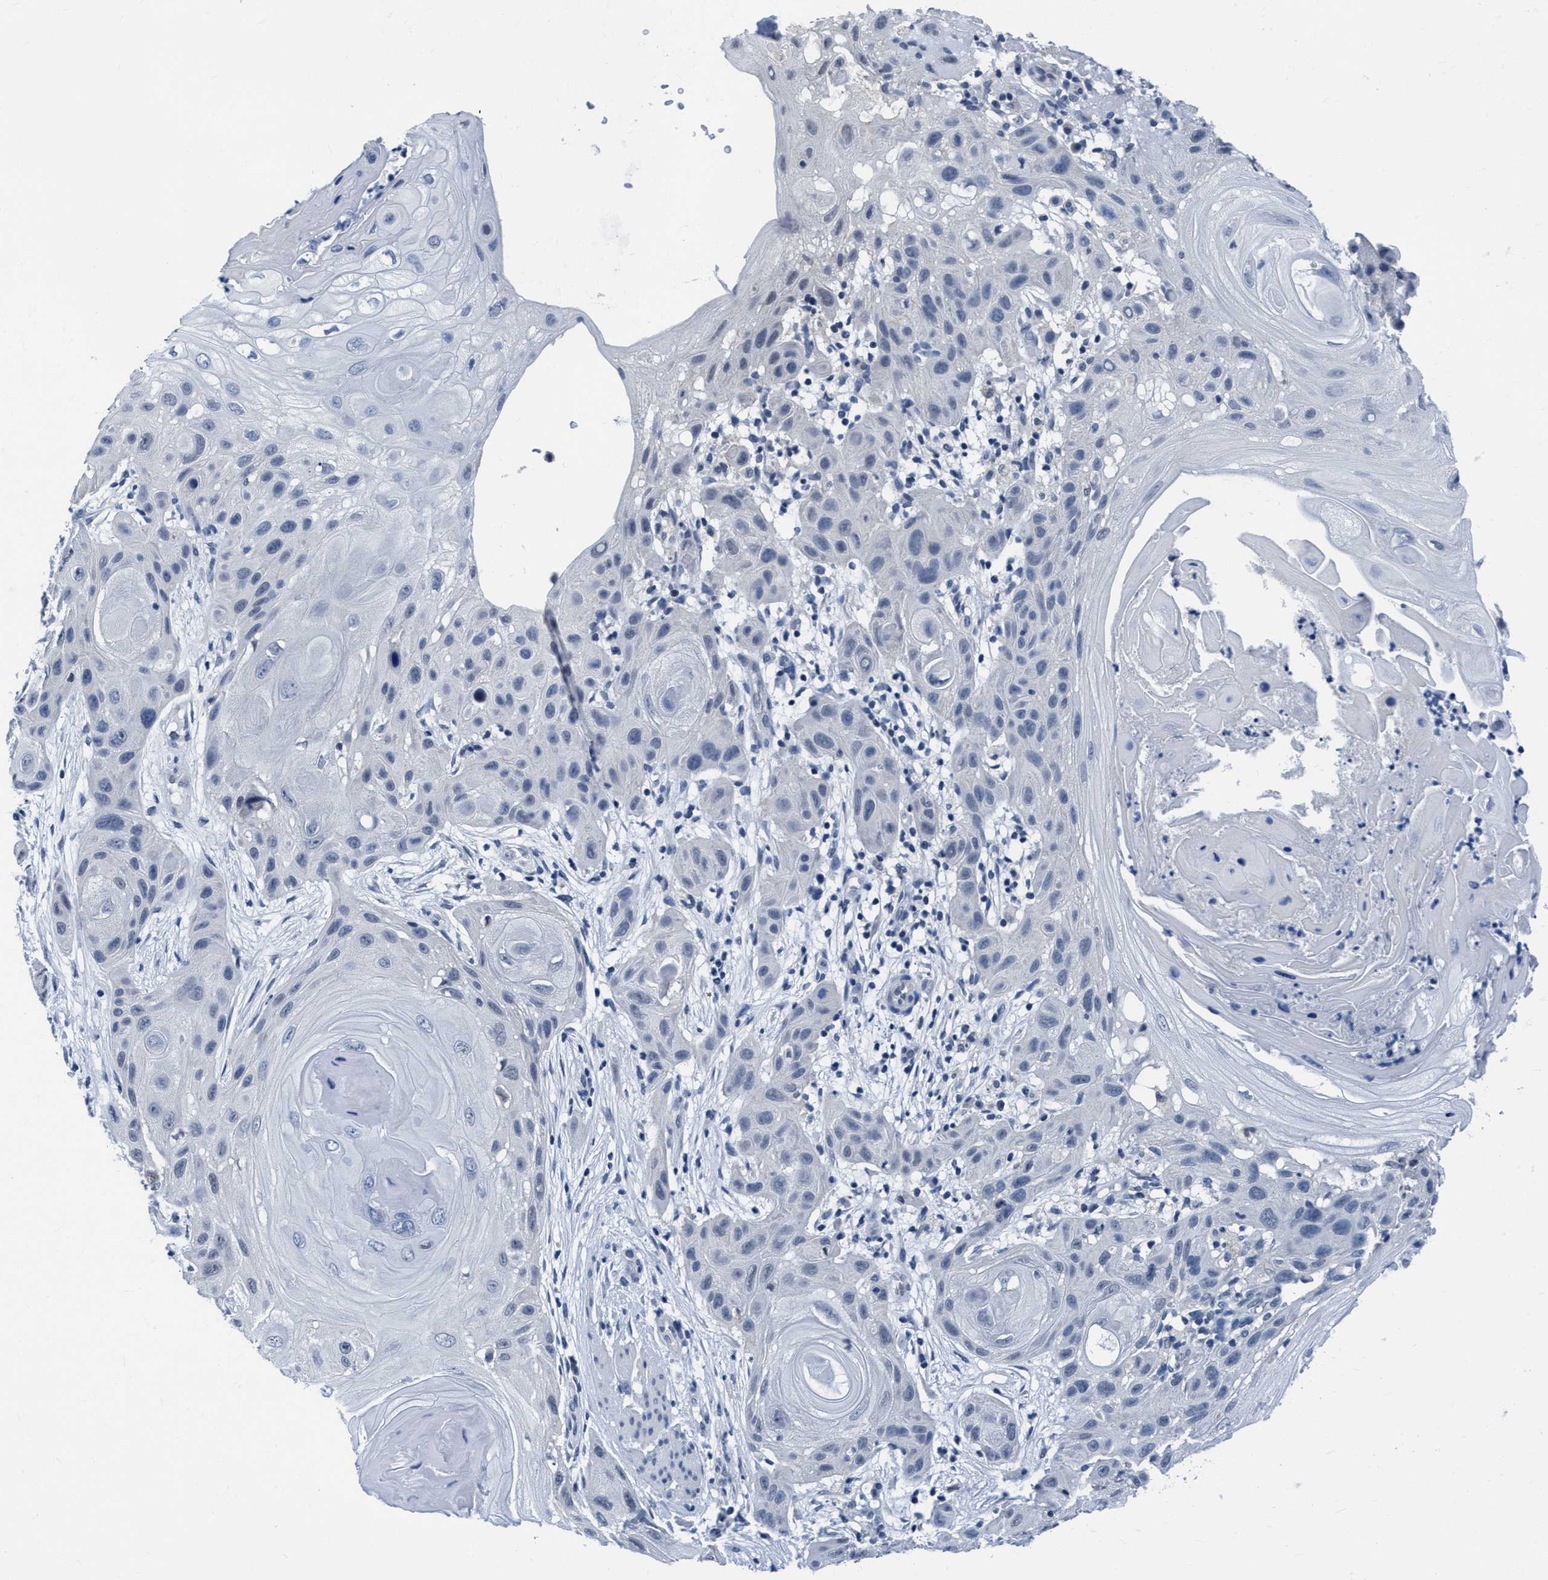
{"staining": {"intensity": "negative", "quantity": "none", "location": "none"}, "tissue": "skin cancer", "cell_type": "Tumor cells", "image_type": "cancer", "snomed": [{"axis": "morphology", "description": "Squamous cell carcinoma, NOS"}, {"axis": "topography", "description": "Skin"}], "caption": "Immunohistochemistry micrograph of neoplastic tissue: human skin cancer stained with DAB (3,3'-diaminobenzidine) exhibits no significant protein positivity in tumor cells.", "gene": "DNAI1", "patient": {"sex": "female", "age": 96}}